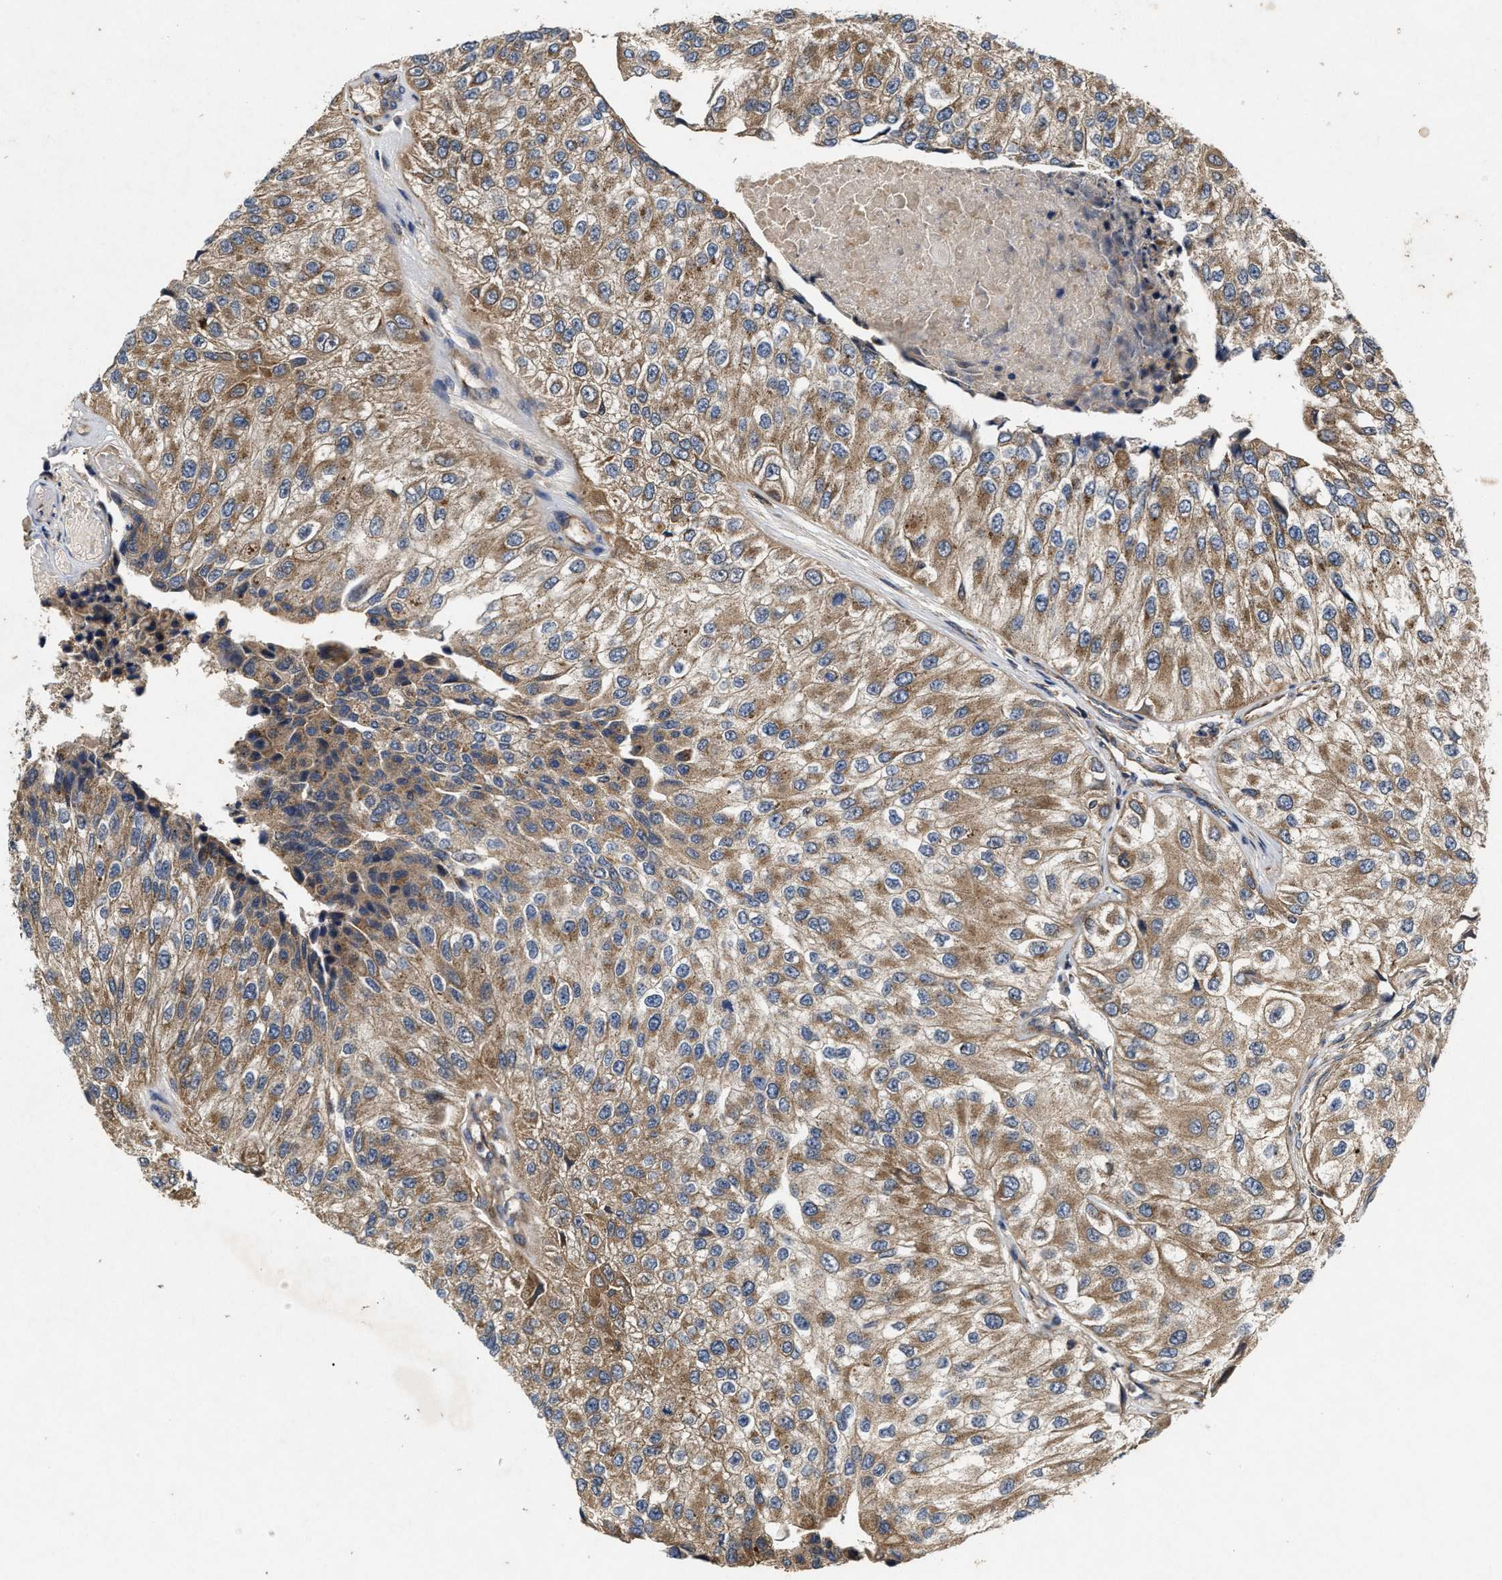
{"staining": {"intensity": "moderate", "quantity": ">75%", "location": "cytoplasmic/membranous"}, "tissue": "urothelial cancer", "cell_type": "Tumor cells", "image_type": "cancer", "snomed": [{"axis": "morphology", "description": "Urothelial carcinoma, High grade"}, {"axis": "topography", "description": "Kidney"}, {"axis": "topography", "description": "Urinary bladder"}], "caption": "This photomicrograph shows immunohistochemistry (IHC) staining of human high-grade urothelial carcinoma, with medium moderate cytoplasmic/membranous positivity in approximately >75% of tumor cells.", "gene": "EFNA4", "patient": {"sex": "male", "age": 77}}